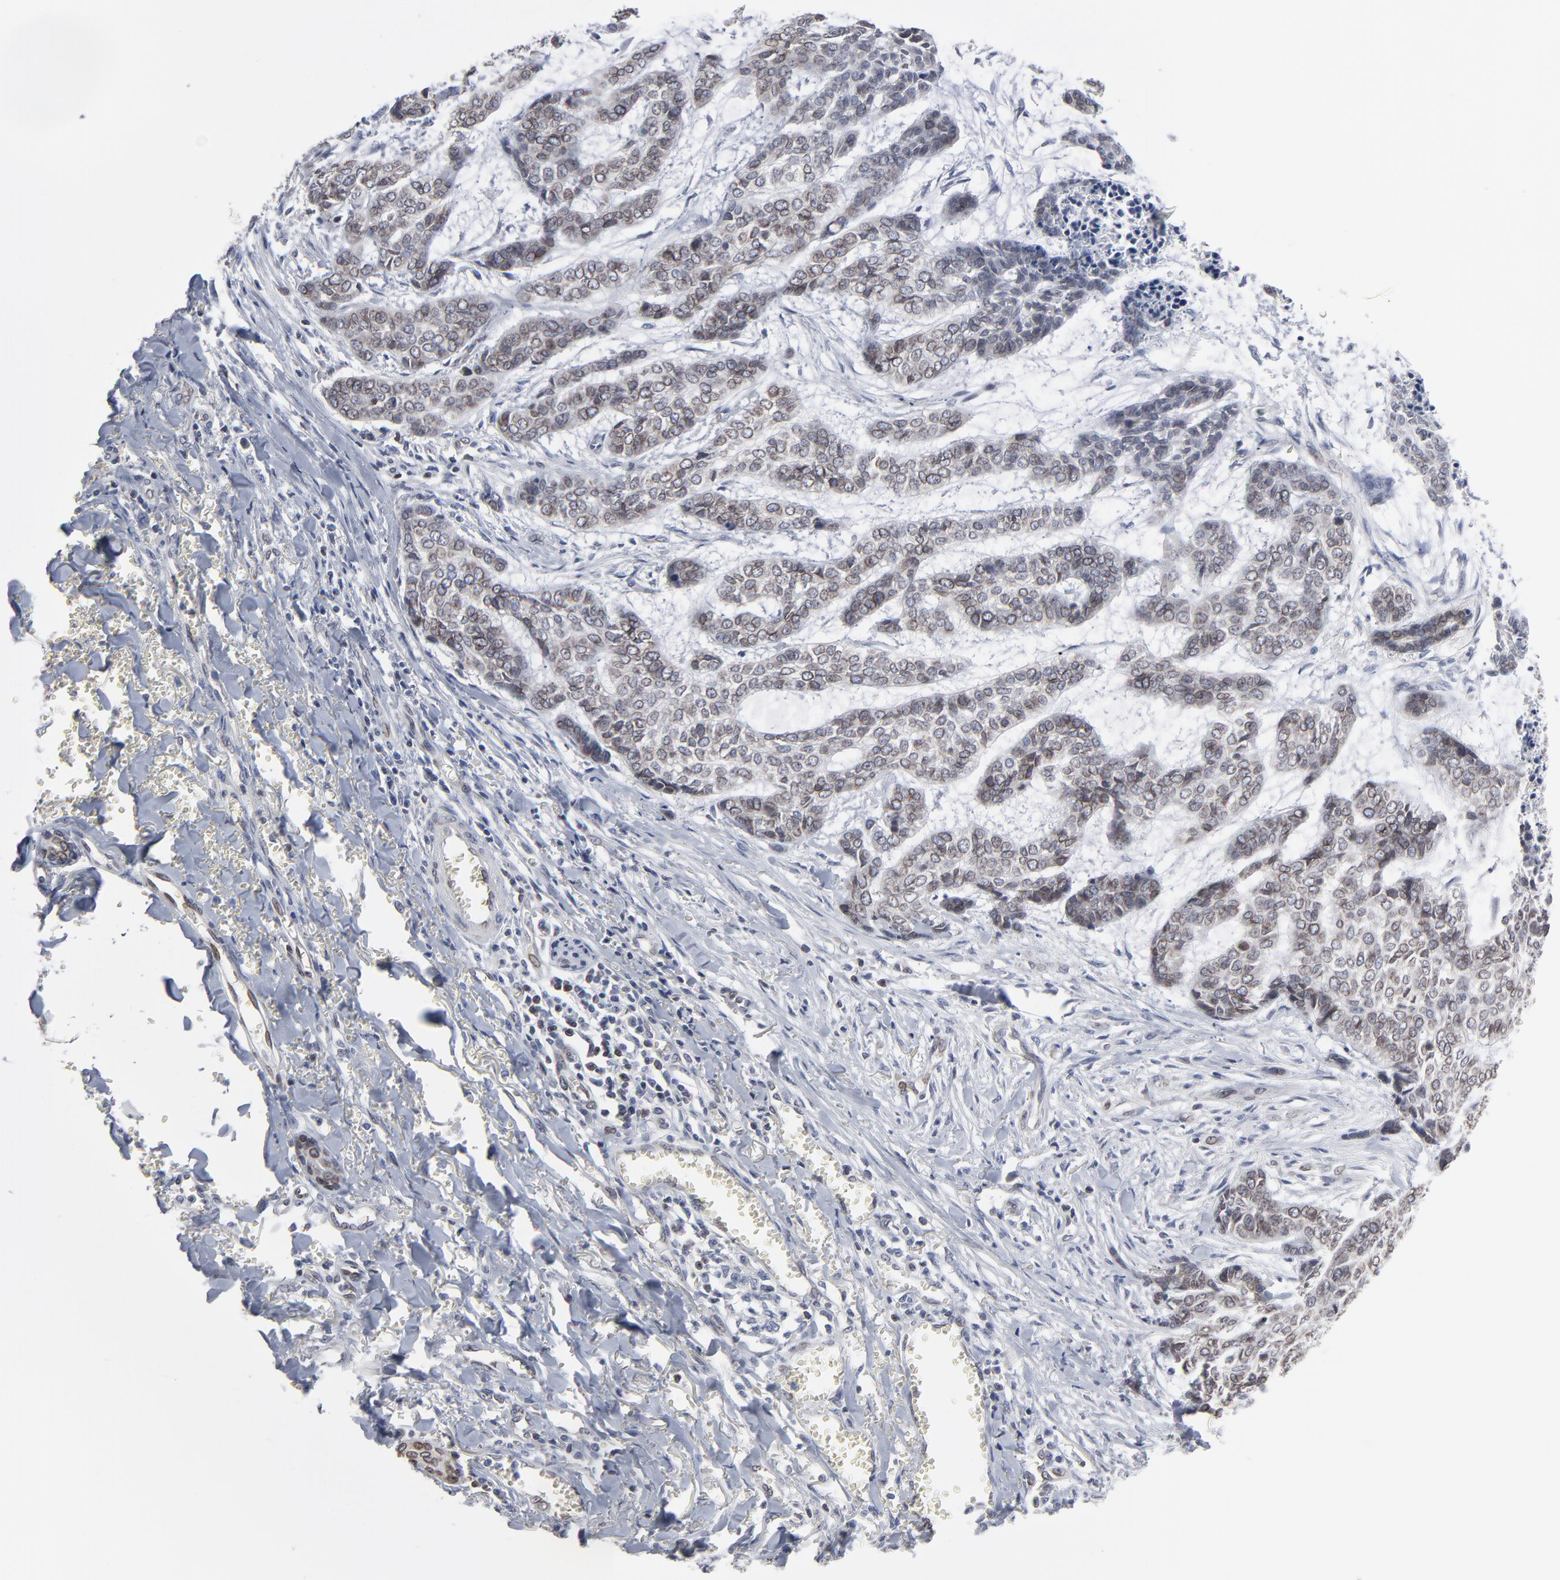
{"staining": {"intensity": "weak", "quantity": ">75%", "location": "cytoplasmic/membranous,nuclear"}, "tissue": "skin cancer", "cell_type": "Tumor cells", "image_type": "cancer", "snomed": [{"axis": "morphology", "description": "Basal cell carcinoma"}, {"axis": "topography", "description": "Skin"}], "caption": "Skin cancer (basal cell carcinoma) stained with DAB (3,3'-diaminobenzidine) immunohistochemistry (IHC) reveals low levels of weak cytoplasmic/membranous and nuclear positivity in approximately >75% of tumor cells. Immunohistochemistry stains the protein of interest in brown and the nuclei are stained blue.", "gene": "SYNE2", "patient": {"sex": "female", "age": 64}}